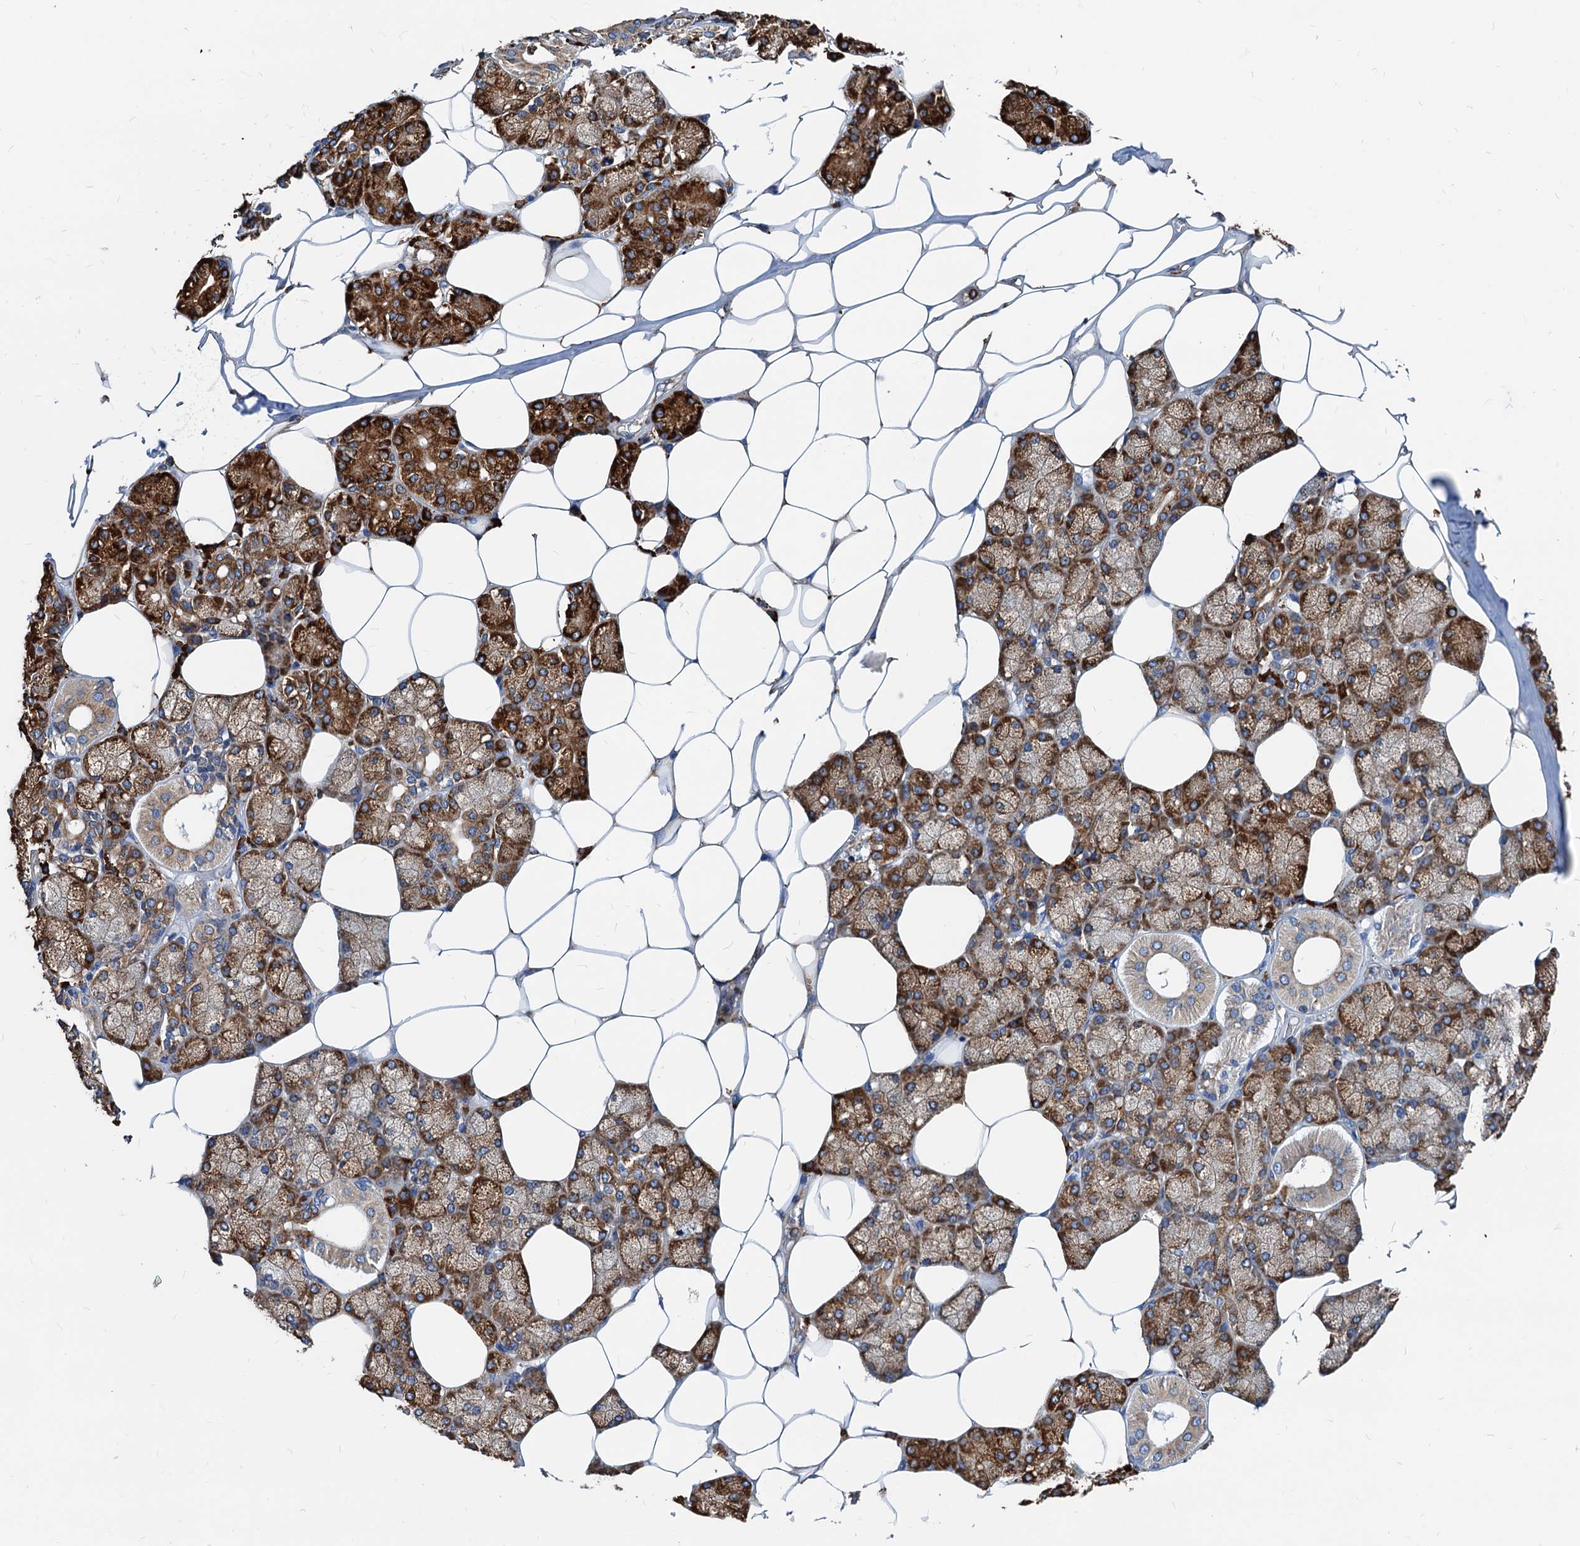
{"staining": {"intensity": "moderate", "quantity": ">75%", "location": "cytoplasmic/membranous"}, "tissue": "salivary gland", "cell_type": "Glandular cells", "image_type": "normal", "snomed": [{"axis": "morphology", "description": "Normal tissue, NOS"}, {"axis": "topography", "description": "Salivary gland"}], "caption": "Immunohistochemical staining of unremarkable human salivary gland displays >75% levels of moderate cytoplasmic/membranous protein positivity in about >75% of glandular cells. The staining is performed using DAB (3,3'-diaminobenzidine) brown chromogen to label protein expression. The nuclei are counter-stained blue using hematoxylin.", "gene": "HSPA5", "patient": {"sex": "male", "age": 62}}